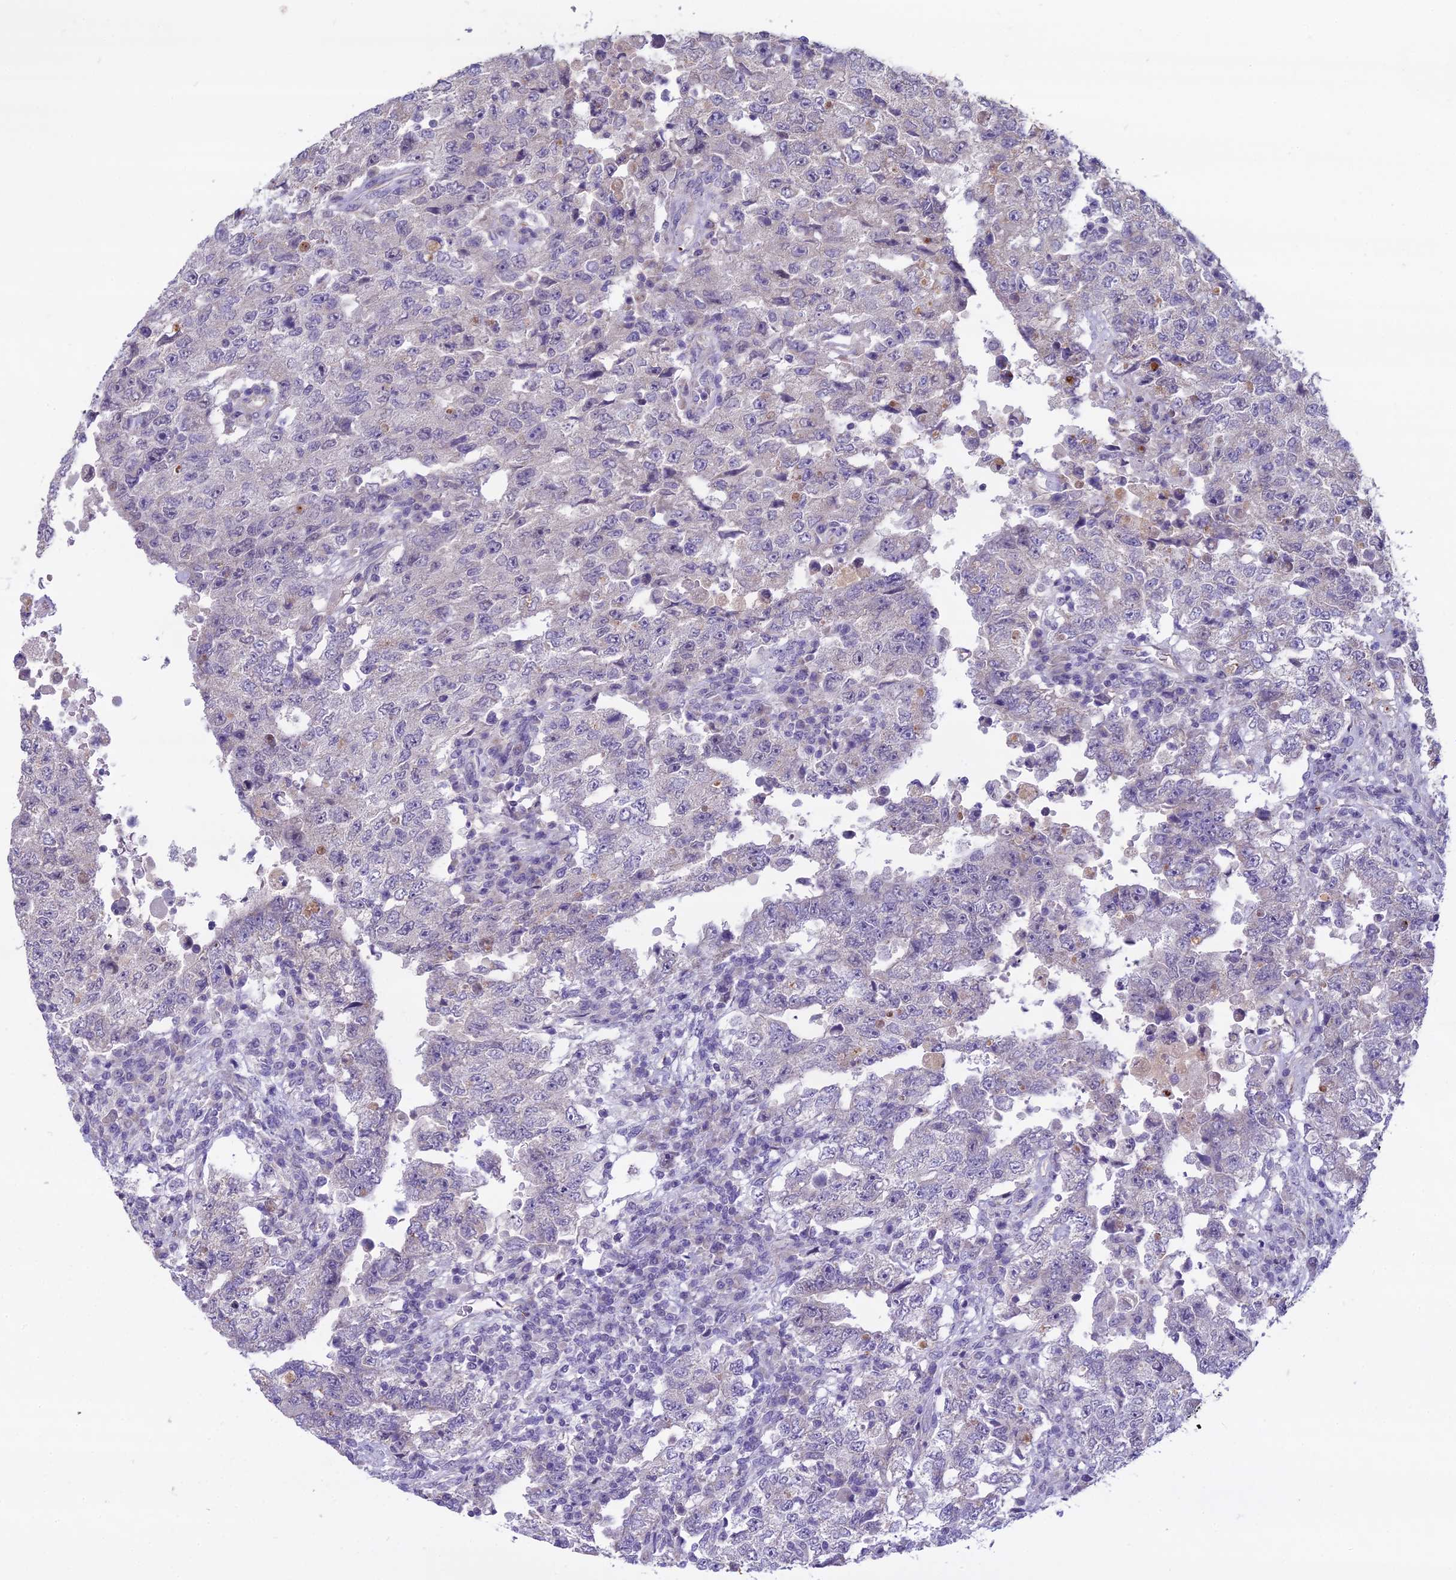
{"staining": {"intensity": "negative", "quantity": "none", "location": "none"}, "tissue": "testis cancer", "cell_type": "Tumor cells", "image_type": "cancer", "snomed": [{"axis": "morphology", "description": "Carcinoma, Embryonal, NOS"}, {"axis": "topography", "description": "Testis"}], "caption": "Immunohistochemistry (IHC) photomicrograph of neoplastic tissue: human testis cancer (embryonal carcinoma) stained with DAB displays no significant protein expression in tumor cells. Nuclei are stained in blue.", "gene": "DUS2", "patient": {"sex": "male", "age": 26}}